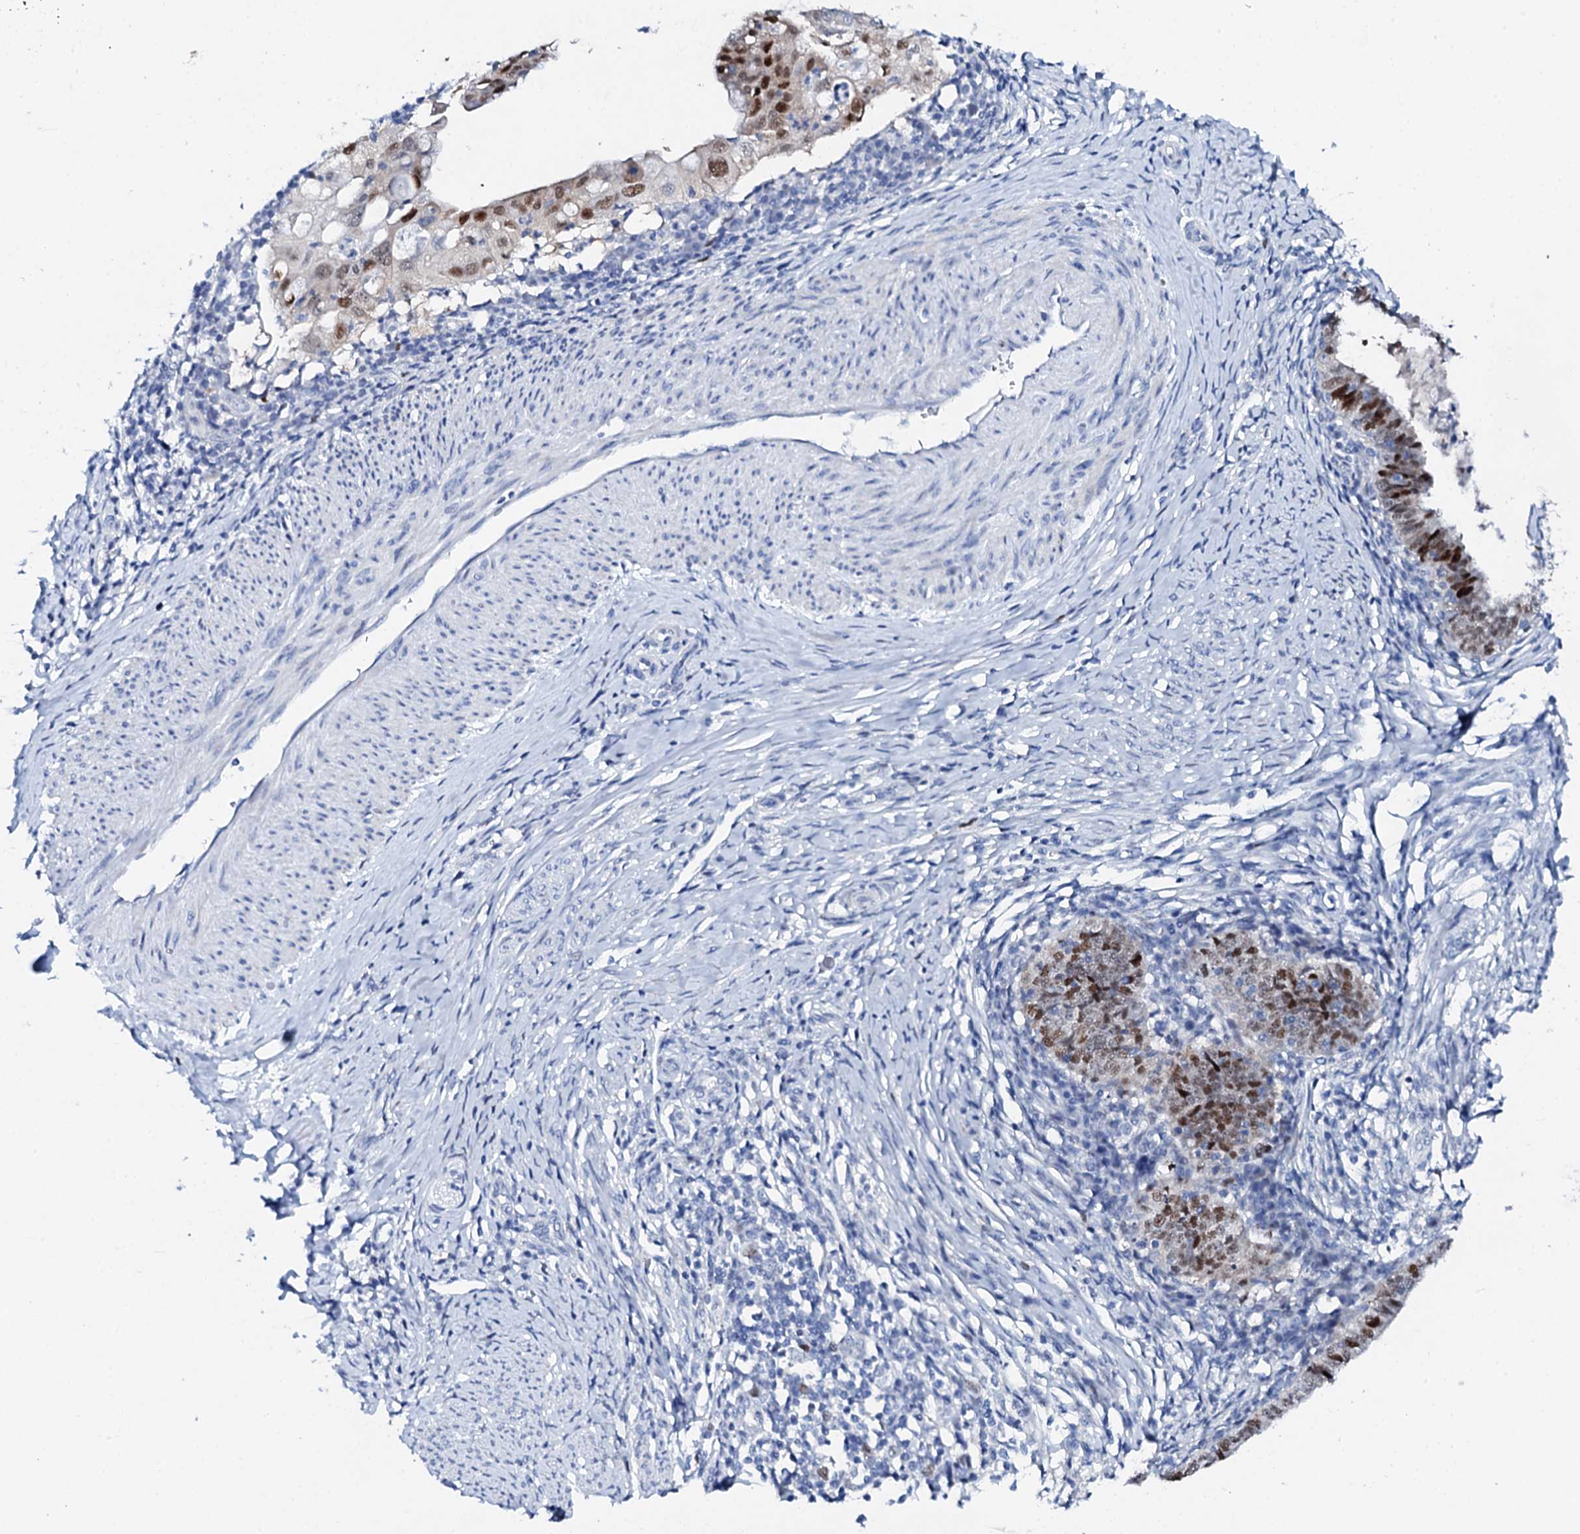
{"staining": {"intensity": "moderate", "quantity": ">75%", "location": "nuclear"}, "tissue": "cervical cancer", "cell_type": "Tumor cells", "image_type": "cancer", "snomed": [{"axis": "morphology", "description": "Adenocarcinoma, NOS"}, {"axis": "topography", "description": "Cervix"}], "caption": "Immunohistochemistry (IHC) (DAB) staining of adenocarcinoma (cervical) reveals moderate nuclear protein expression in approximately >75% of tumor cells.", "gene": "NUDT13", "patient": {"sex": "female", "age": 36}}